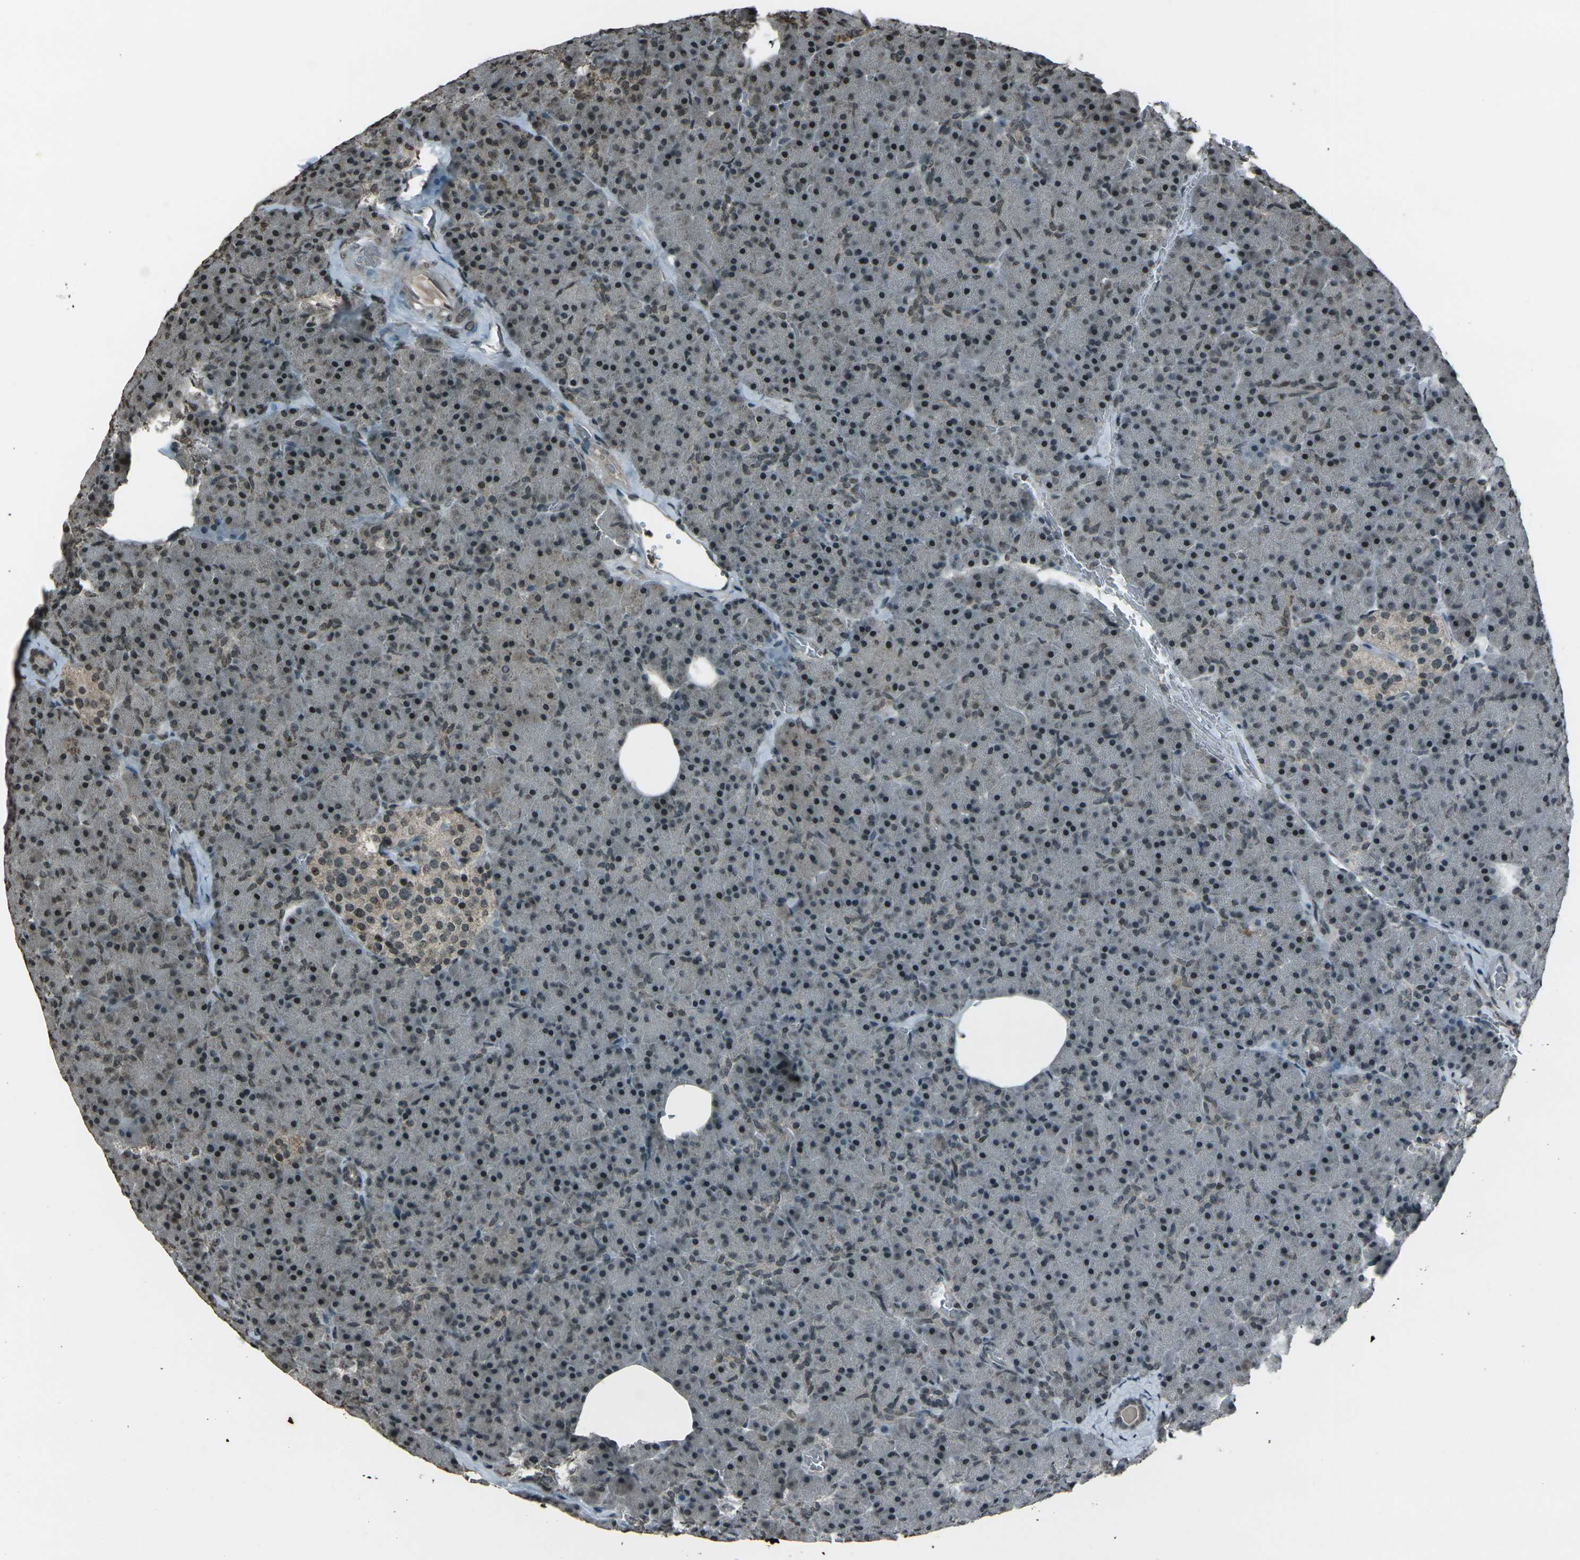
{"staining": {"intensity": "moderate", "quantity": "25%-75%", "location": "nuclear"}, "tissue": "pancreas", "cell_type": "Exocrine glandular cells", "image_type": "normal", "snomed": [{"axis": "morphology", "description": "Normal tissue, NOS"}, {"axis": "topography", "description": "Pancreas"}], "caption": "About 25%-75% of exocrine glandular cells in normal human pancreas exhibit moderate nuclear protein staining as visualized by brown immunohistochemical staining.", "gene": "PRPF8", "patient": {"sex": "female", "age": 35}}